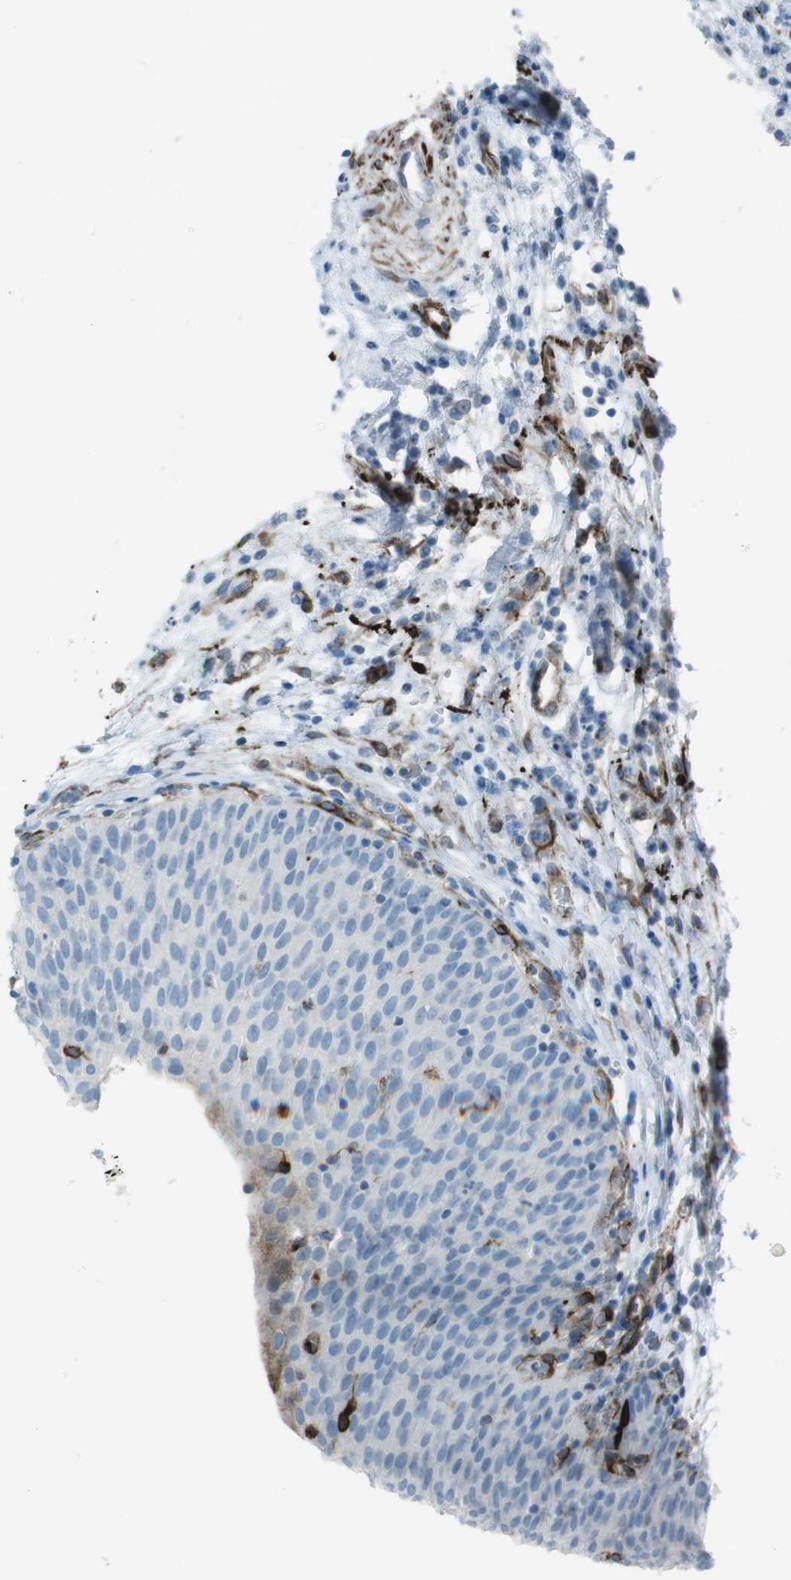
{"staining": {"intensity": "weak", "quantity": "<25%", "location": "cytoplasmic/membranous"}, "tissue": "urinary bladder", "cell_type": "Urothelial cells", "image_type": "normal", "snomed": [{"axis": "morphology", "description": "Normal tissue, NOS"}, {"axis": "morphology", "description": "Dysplasia, NOS"}, {"axis": "topography", "description": "Urinary bladder"}], "caption": "An image of human urinary bladder is negative for staining in urothelial cells.", "gene": "TUBB2A", "patient": {"sex": "male", "age": 35}}